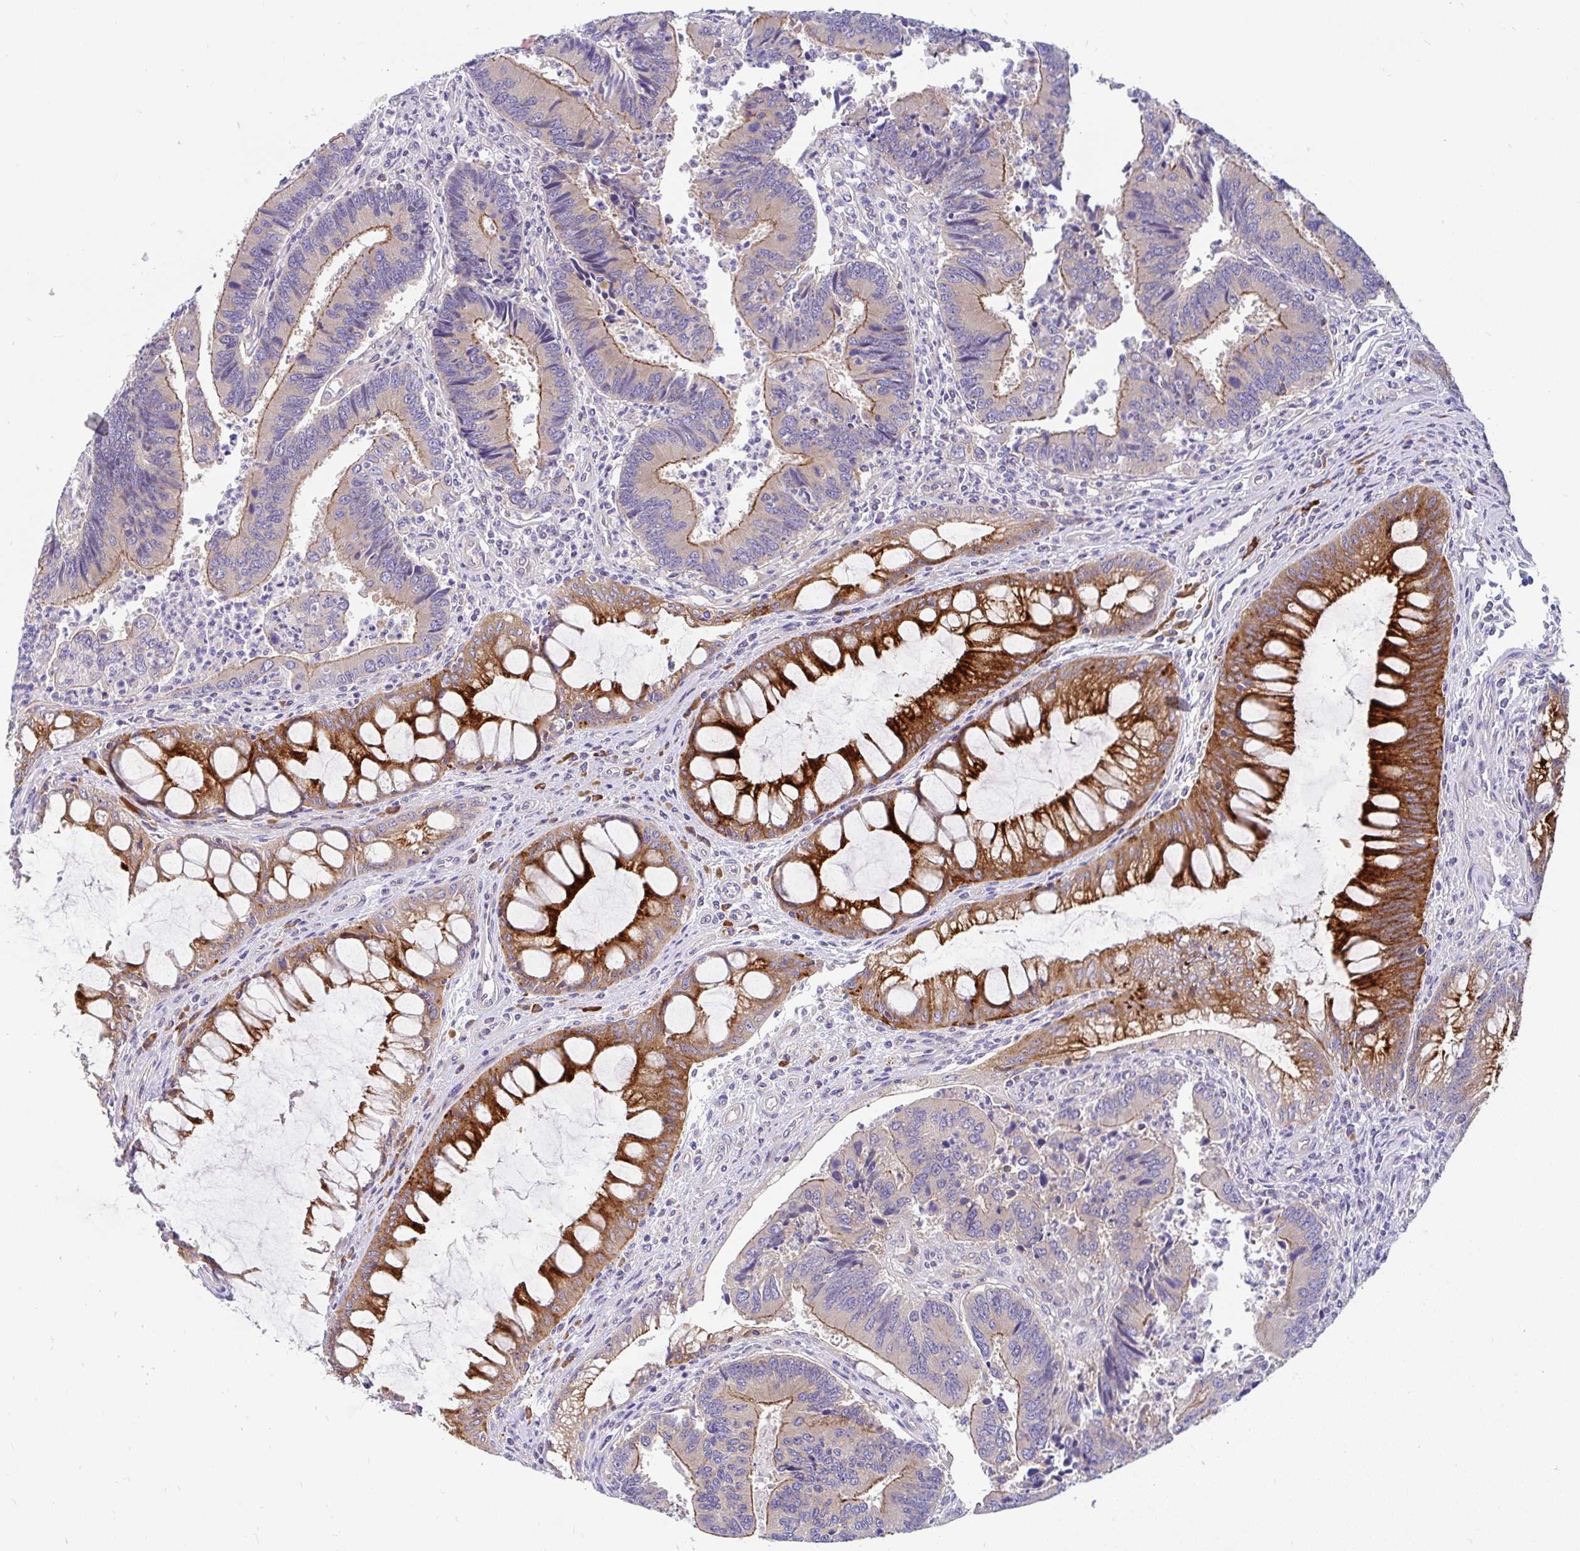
{"staining": {"intensity": "moderate", "quantity": "25%-75%", "location": "cytoplasmic/membranous"}, "tissue": "colorectal cancer", "cell_type": "Tumor cells", "image_type": "cancer", "snomed": [{"axis": "morphology", "description": "Adenocarcinoma, NOS"}, {"axis": "topography", "description": "Colon"}], "caption": "This image demonstrates immunohistochemistry staining of adenocarcinoma (colorectal), with medium moderate cytoplasmic/membranous positivity in about 25%-75% of tumor cells.", "gene": "LRRC26", "patient": {"sex": "female", "age": 67}}